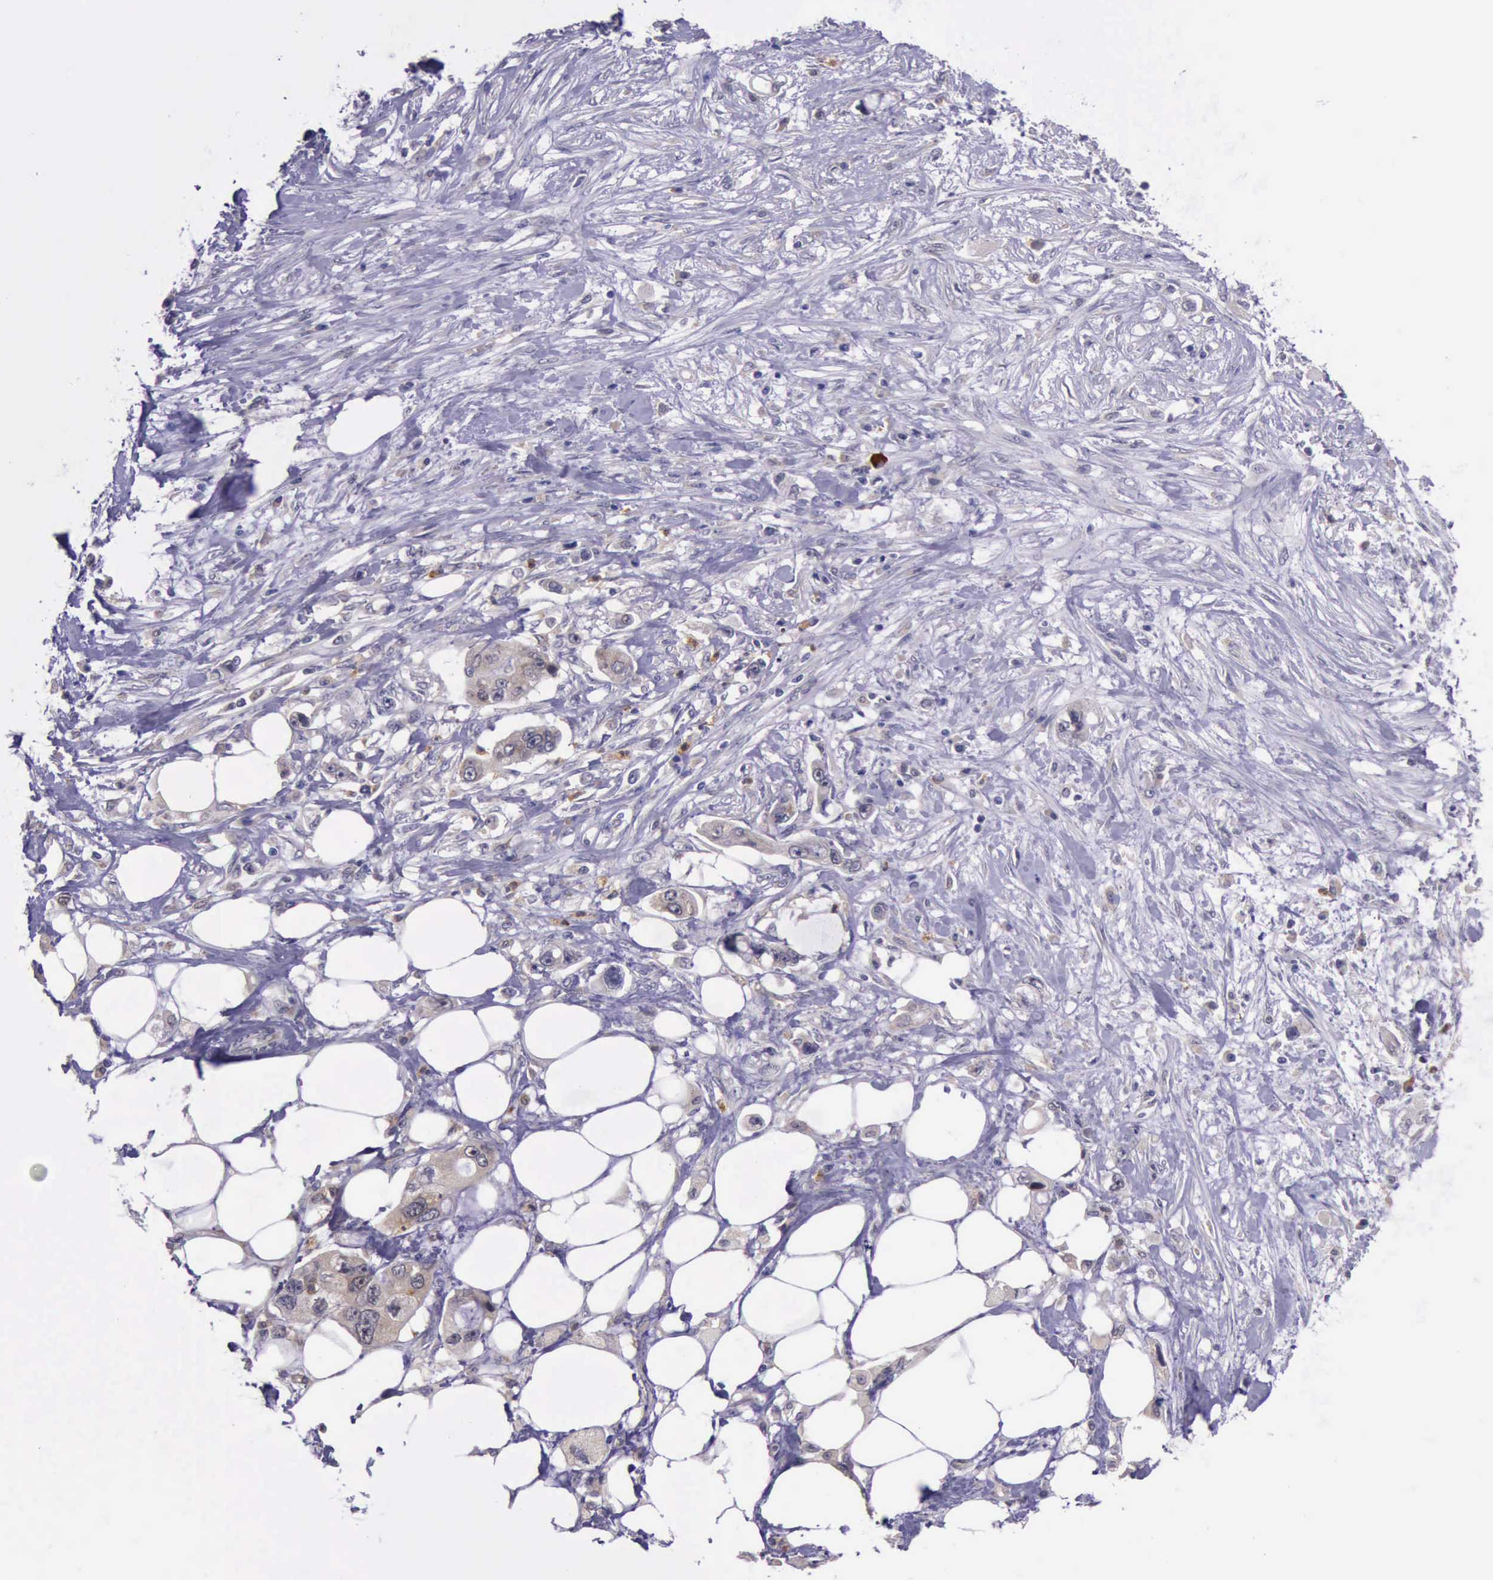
{"staining": {"intensity": "weak", "quantity": ">75%", "location": "cytoplasmic/membranous"}, "tissue": "pancreatic cancer", "cell_type": "Tumor cells", "image_type": "cancer", "snomed": [{"axis": "morphology", "description": "Adenocarcinoma, NOS"}, {"axis": "topography", "description": "Pancreas"}, {"axis": "topography", "description": "Stomach, upper"}], "caption": "IHC (DAB (3,3'-diaminobenzidine)) staining of pancreatic adenocarcinoma shows weak cytoplasmic/membranous protein positivity in about >75% of tumor cells.", "gene": "PLEK2", "patient": {"sex": "male", "age": 77}}